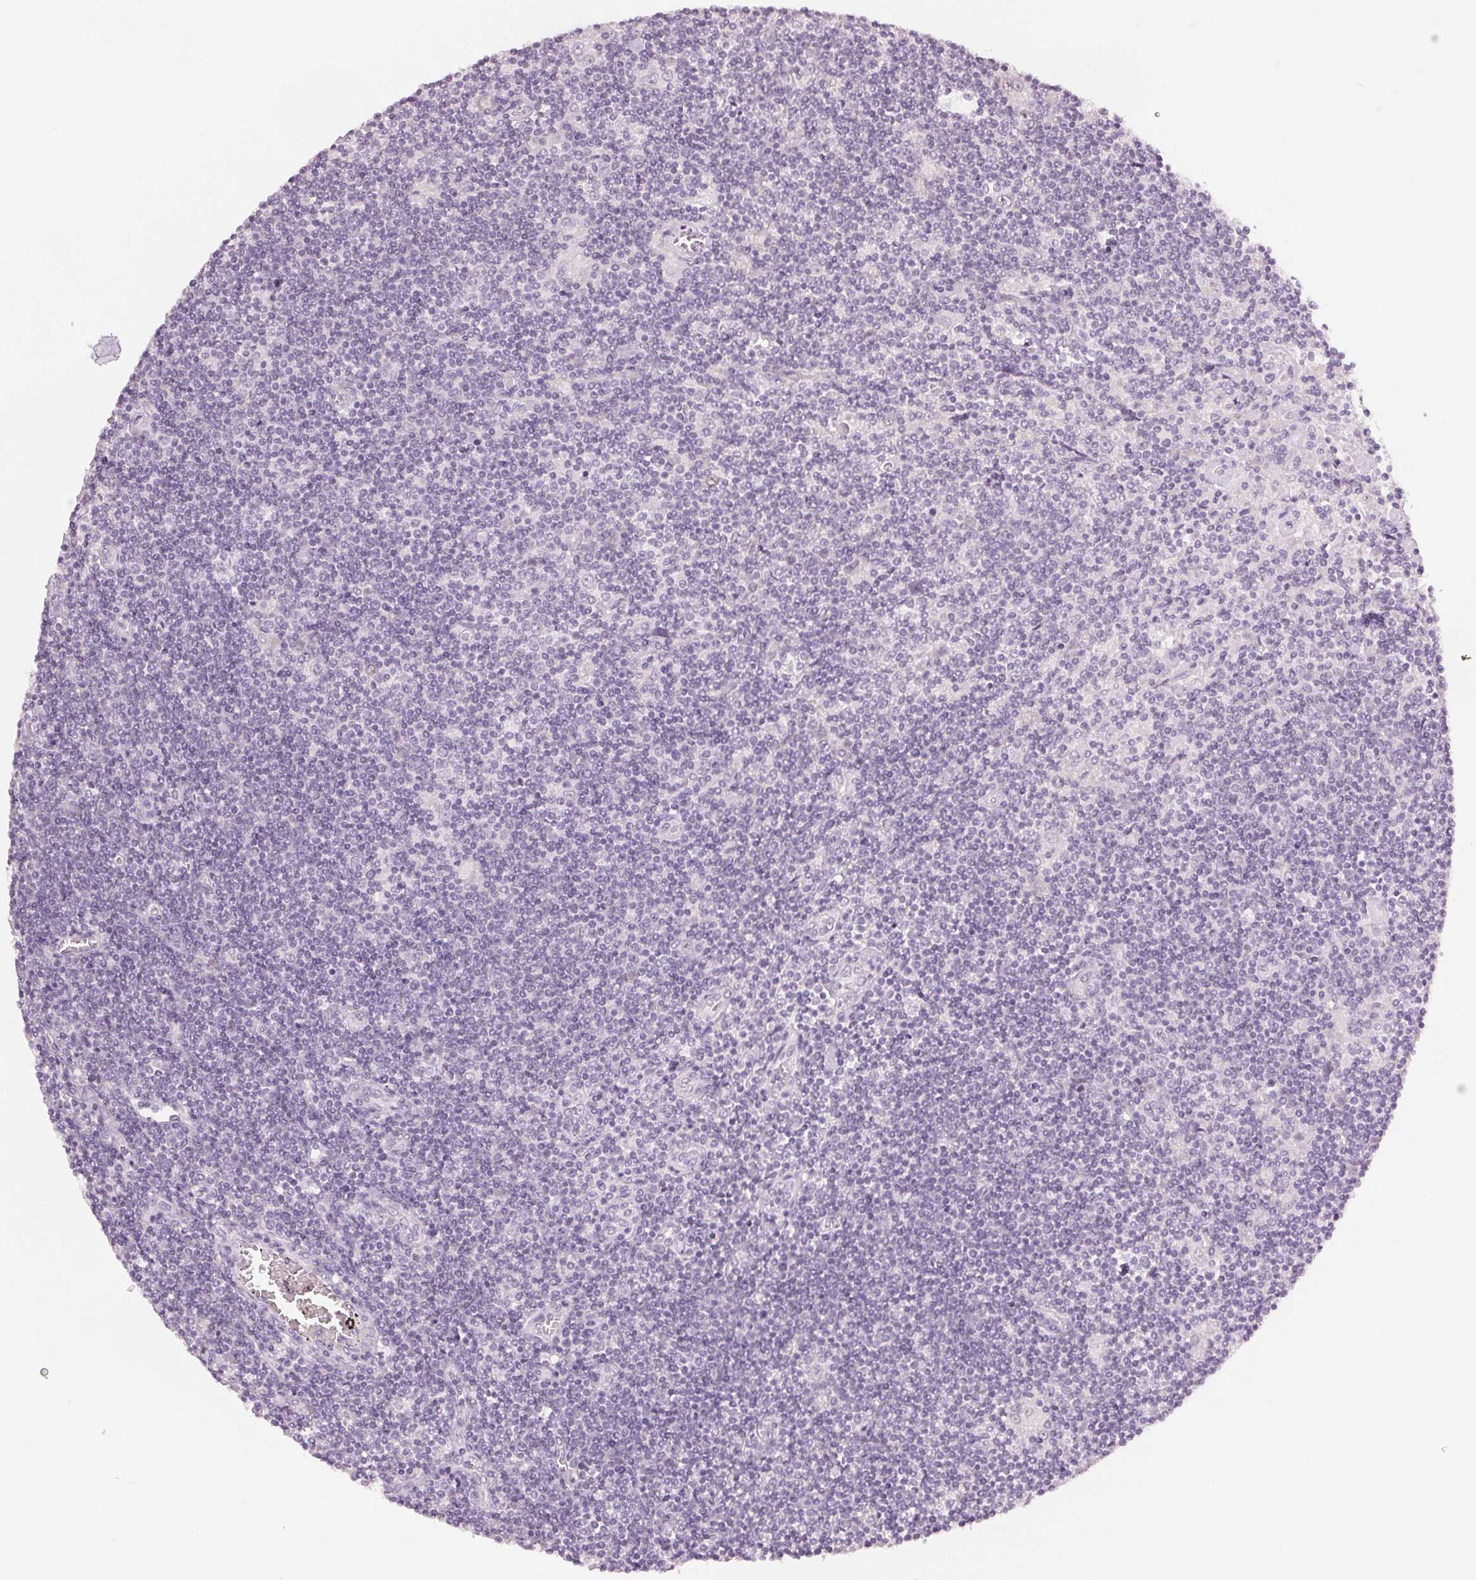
{"staining": {"intensity": "negative", "quantity": "none", "location": "none"}, "tissue": "lymphoma", "cell_type": "Tumor cells", "image_type": "cancer", "snomed": [{"axis": "morphology", "description": "Hodgkin's disease, NOS"}, {"axis": "topography", "description": "Lymph node"}], "caption": "Hodgkin's disease stained for a protein using immunohistochemistry shows no staining tumor cells.", "gene": "SCGN", "patient": {"sex": "male", "age": 40}}